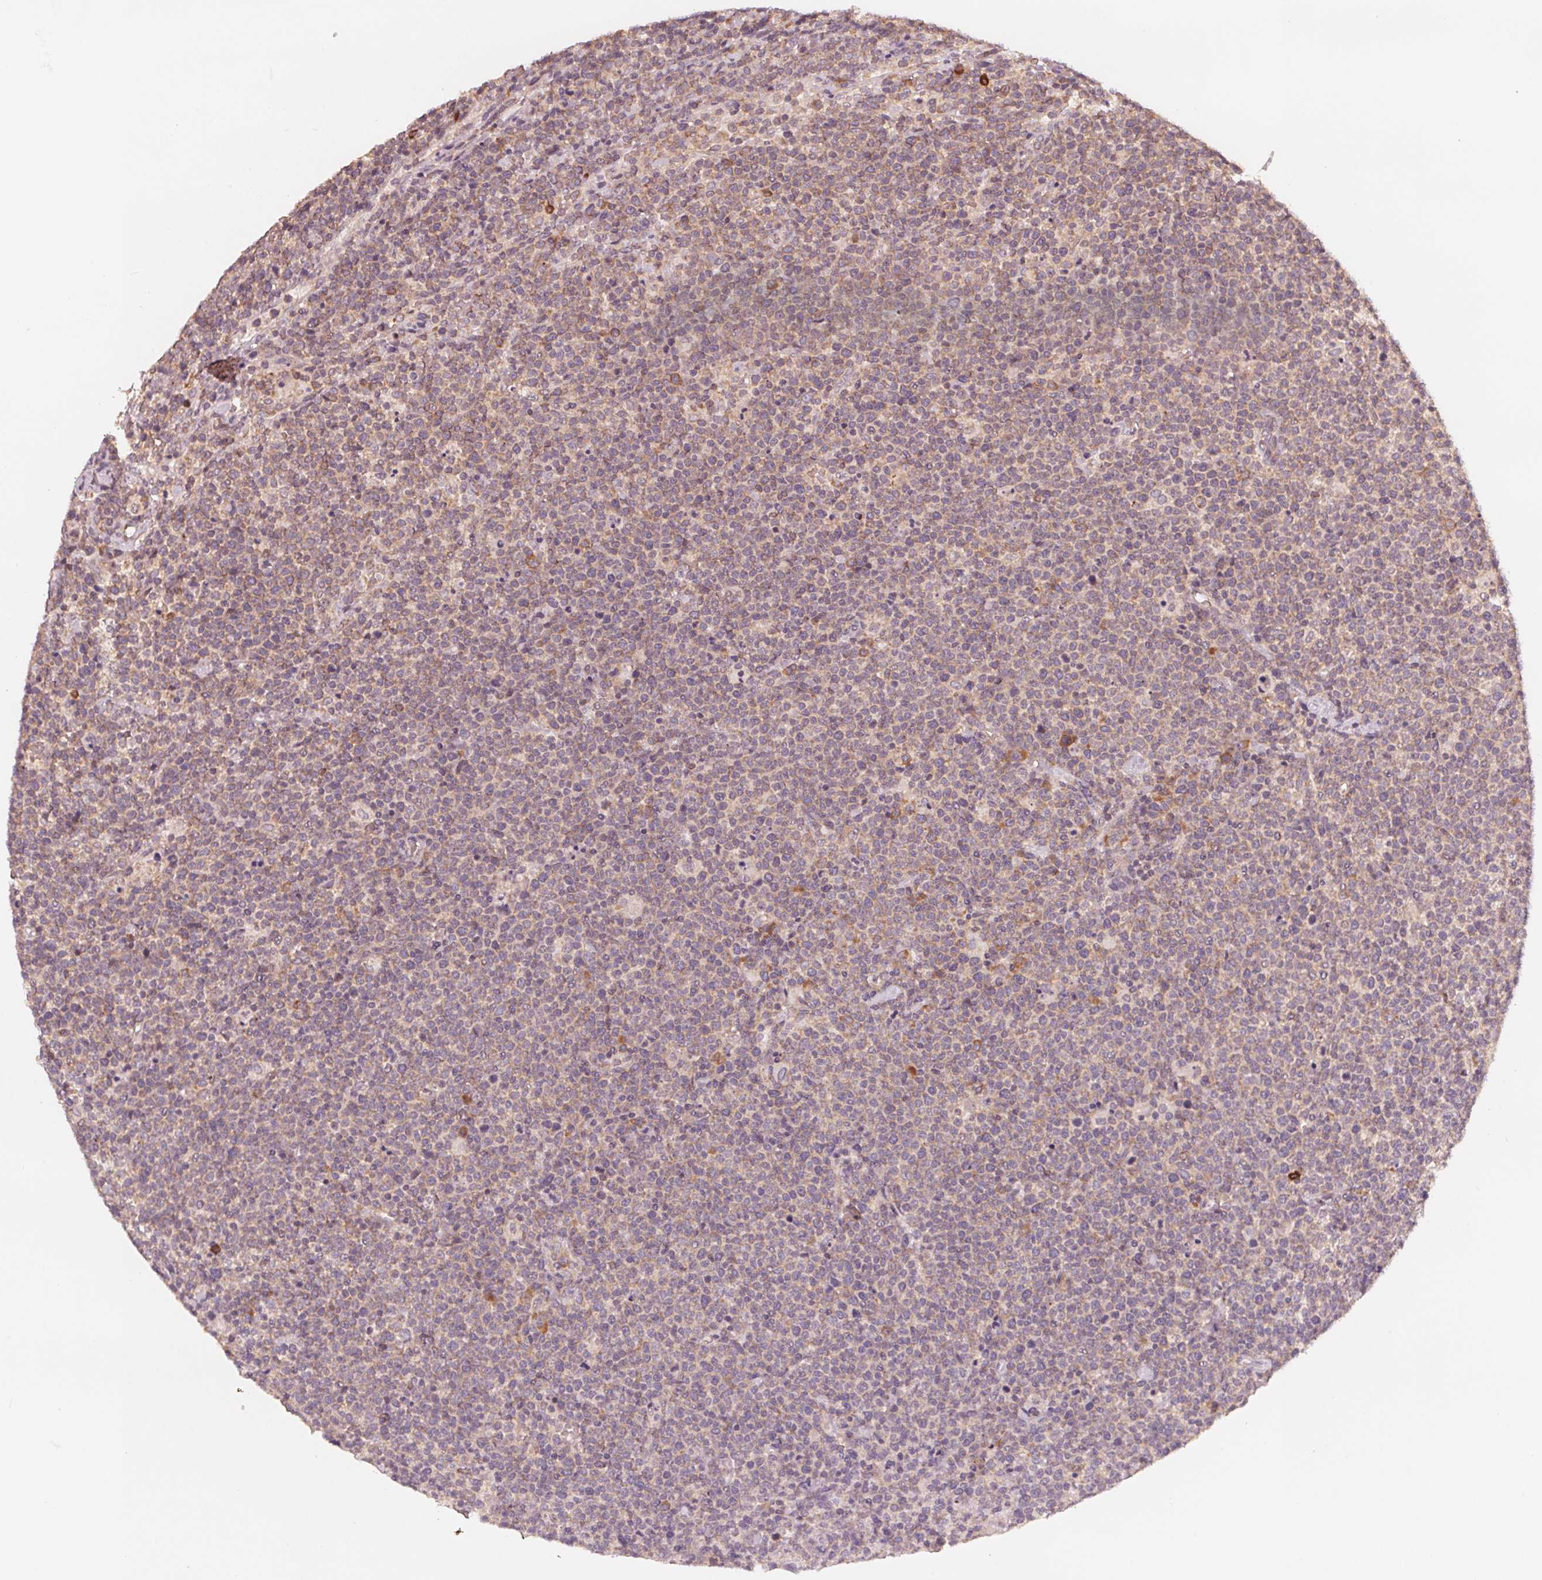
{"staining": {"intensity": "weak", "quantity": "<25%", "location": "cytoplasmic/membranous"}, "tissue": "lymphoma", "cell_type": "Tumor cells", "image_type": "cancer", "snomed": [{"axis": "morphology", "description": "Malignant lymphoma, non-Hodgkin's type, High grade"}, {"axis": "topography", "description": "Lymph node"}], "caption": "This is an immunohistochemistry photomicrograph of lymphoma. There is no staining in tumor cells.", "gene": "GIGYF2", "patient": {"sex": "male", "age": 61}}